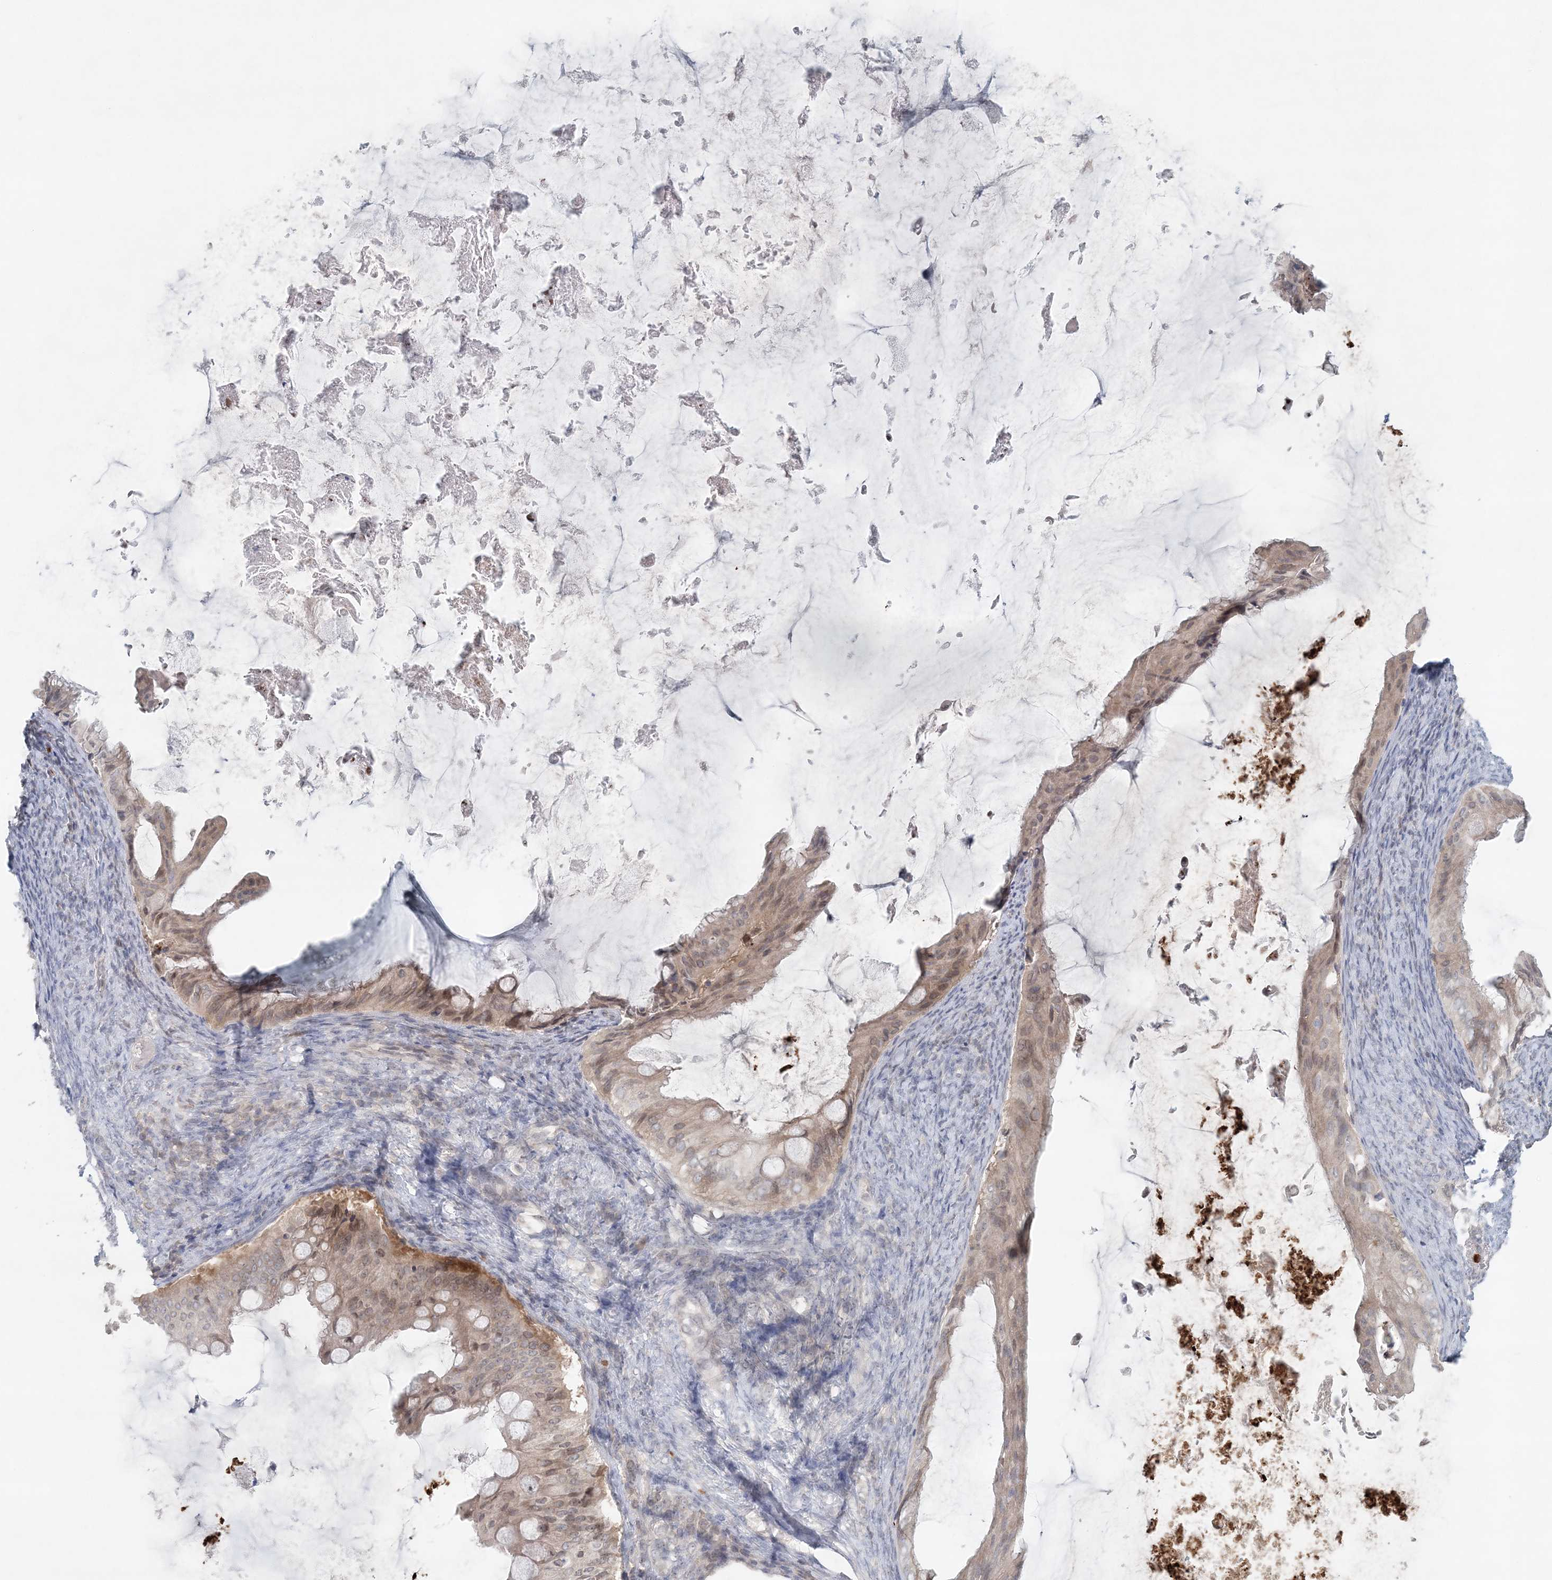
{"staining": {"intensity": "weak", "quantity": "25%-75%", "location": "cytoplasmic/membranous,nuclear"}, "tissue": "ovarian cancer", "cell_type": "Tumor cells", "image_type": "cancer", "snomed": [{"axis": "morphology", "description": "Cystadenocarcinoma, mucinous, NOS"}, {"axis": "topography", "description": "Ovary"}], "caption": "Human ovarian cancer stained for a protein (brown) displays weak cytoplasmic/membranous and nuclear positive staining in approximately 25%-75% of tumor cells.", "gene": "NUP54", "patient": {"sex": "female", "age": 61}}